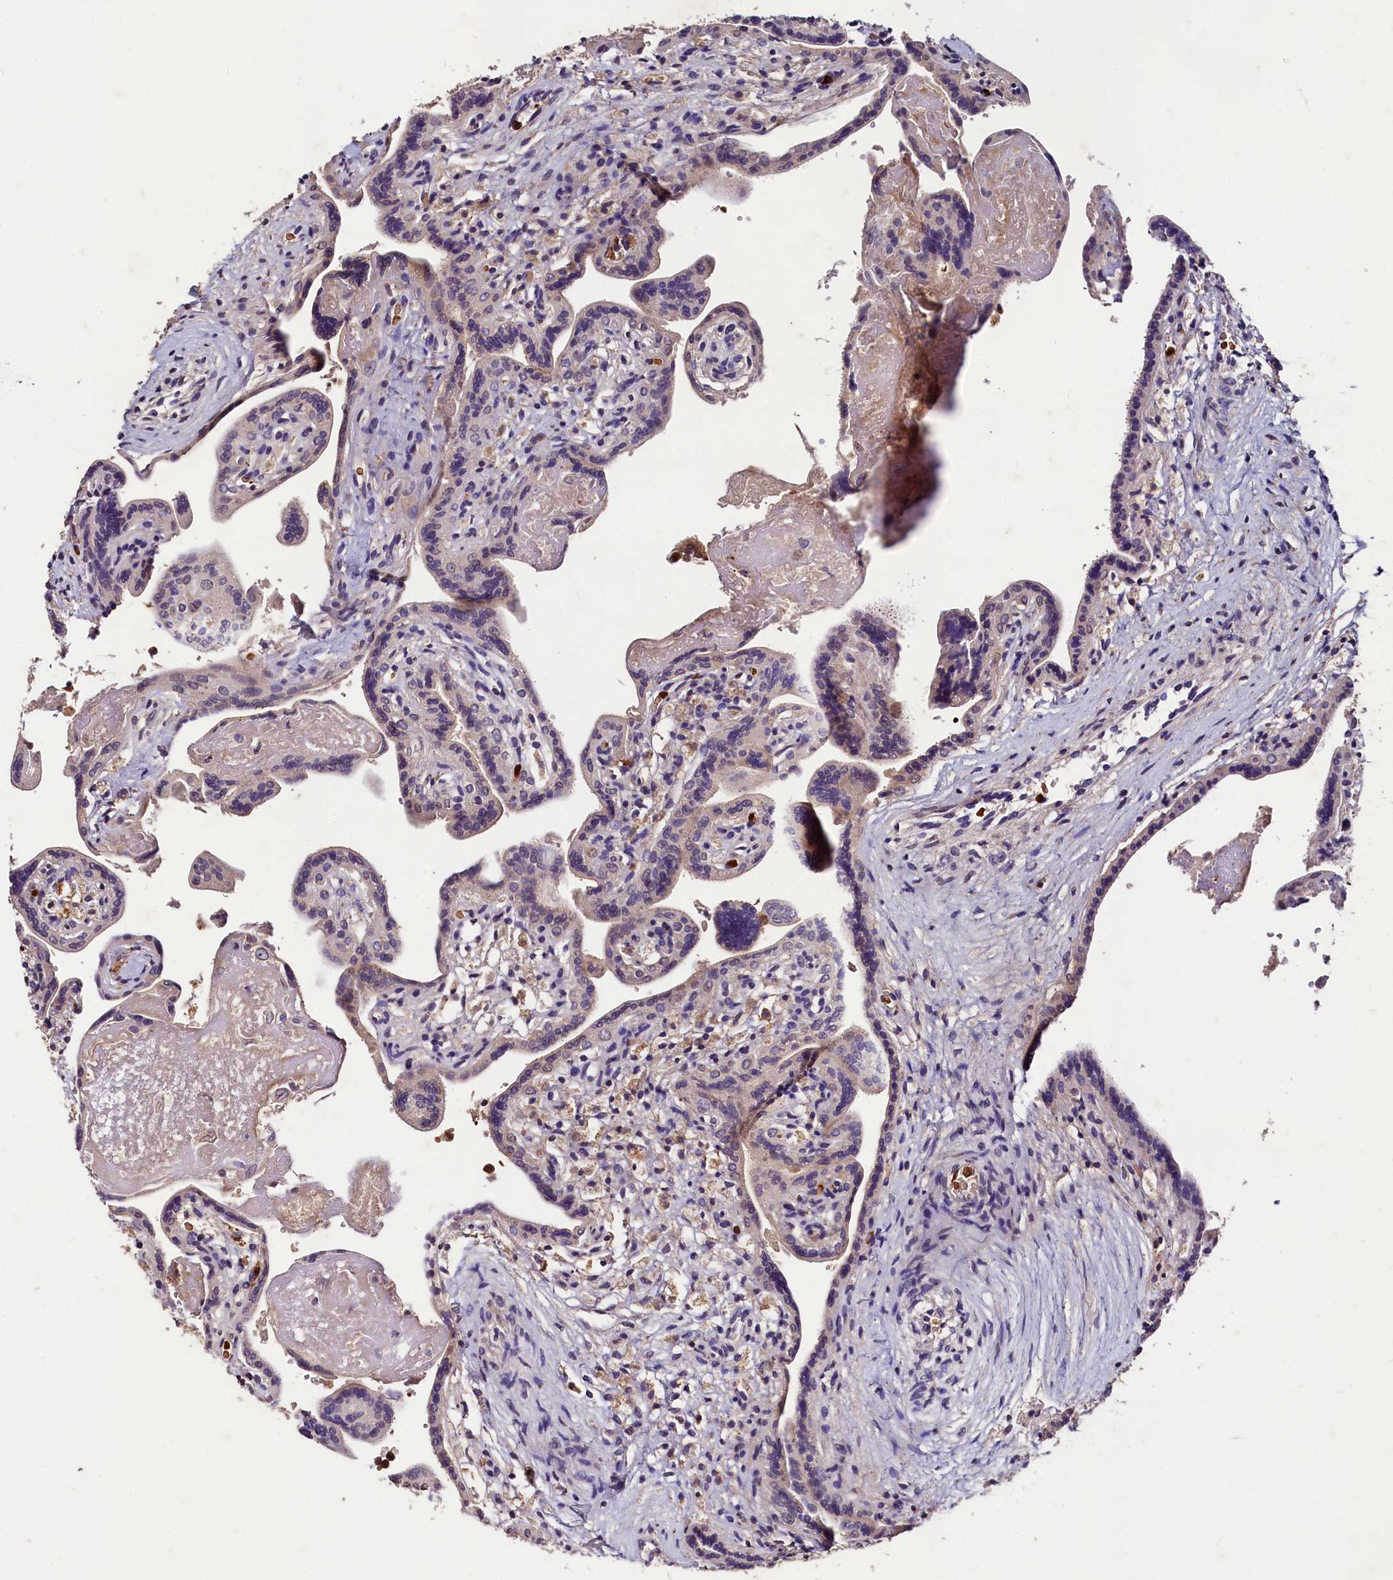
{"staining": {"intensity": "weak", "quantity": "<25%", "location": "cytoplasmic/membranous"}, "tissue": "placenta", "cell_type": "Trophoblastic cells", "image_type": "normal", "snomed": [{"axis": "morphology", "description": "Normal tissue, NOS"}, {"axis": "topography", "description": "Placenta"}], "caption": "High power microscopy image of an immunohistochemistry (IHC) histopathology image of benign placenta, revealing no significant staining in trophoblastic cells.", "gene": "CSTPP1", "patient": {"sex": "female", "age": 37}}